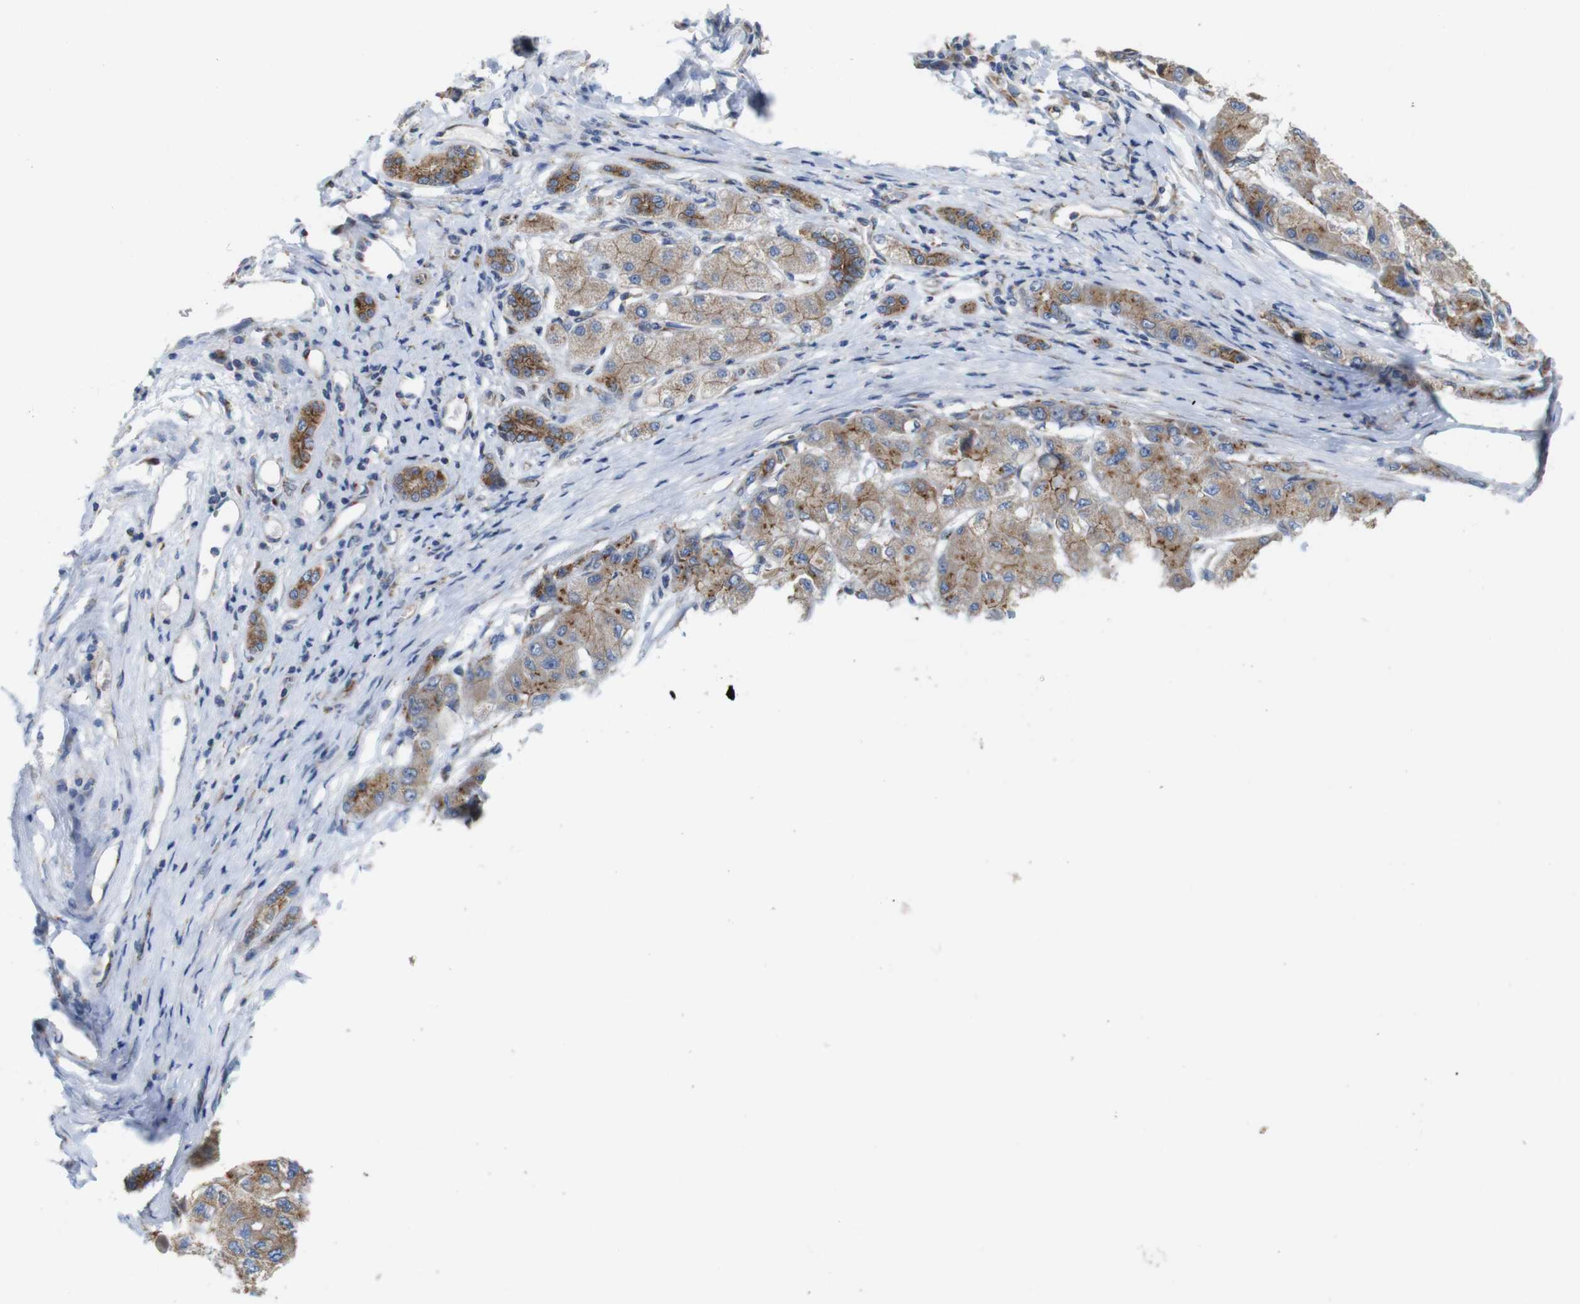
{"staining": {"intensity": "moderate", "quantity": ">75%", "location": "cytoplasmic/membranous"}, "tissue": "liver cancer", "cell_type": "Tumor cells", "image_type": "cancer", "snomed": [{"axis": "morphology", "description": "Carcinoma, Hepatocellular, NOS"}, {"axis": "topography", "description": "Liver"}], "caption": "This photomicrograph shows hepatocellular carcinoma (liver) stained with immunohistochemistry (IHC) to label a protein in brown. The cytoplasmic/membranous of tumor cells show moderate positivity for the protein. Nuclei are counter-stained blue.", "gene": "EFCAB14", "patient": {"sex": "male", "age": 80}}